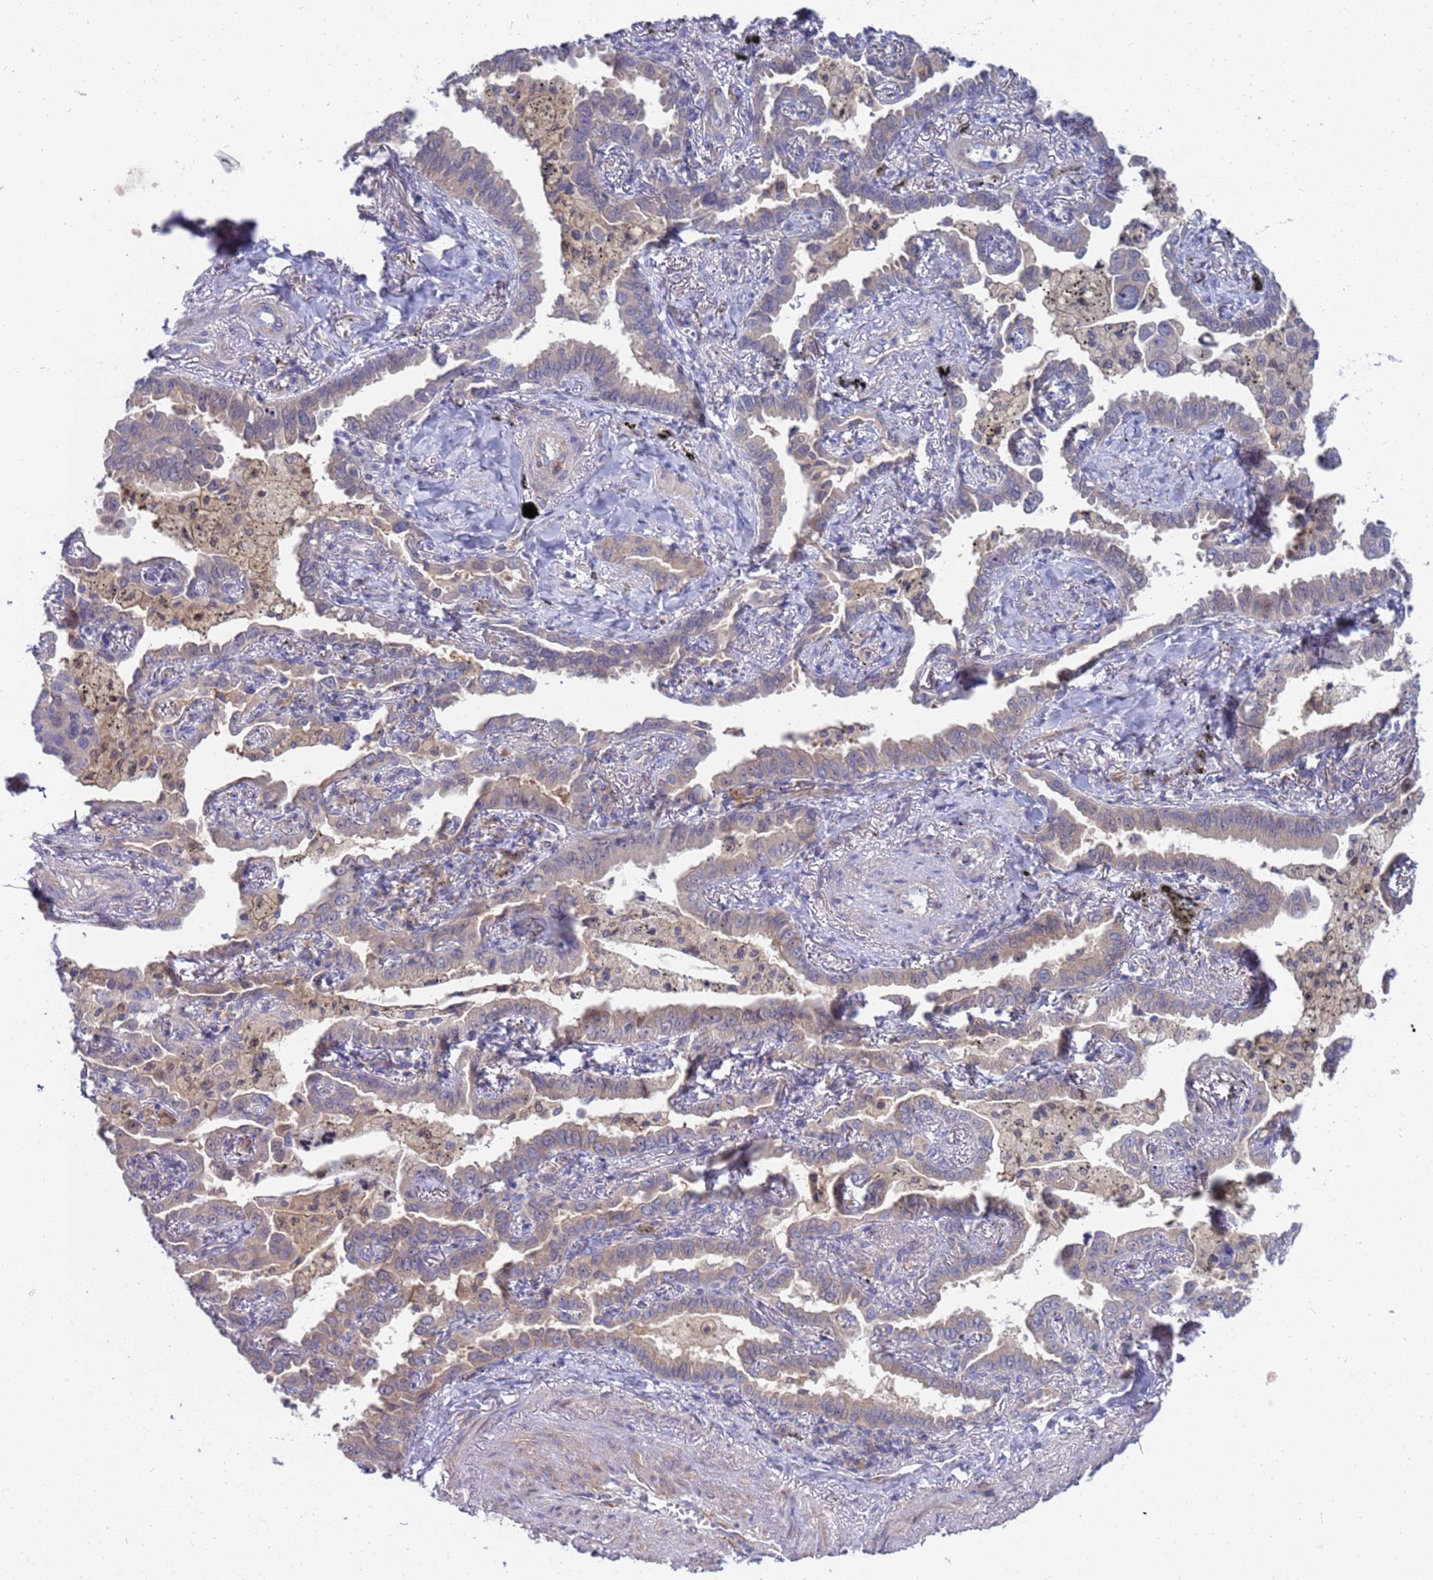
{"staining": {"intensity": "weak", "quantity": "<25%", "location": "cytoplasmic/membranous"}, "tissue": "lung cancer", "cell_type": "Tumor cells", "image_type": "cancer", "snomed": [{"axis": "morphology", "description": "Adenocarcinoma, NOS"}, {"axis": "topography", "description": "Lung"}], "caption": "Immunohistochemistry (IHC) of adenocarcinoma (lung) exhibits no positivity in tumor cells.", "gene": "ENOSF1", "patient": {"sex": "male", "age": 67}}